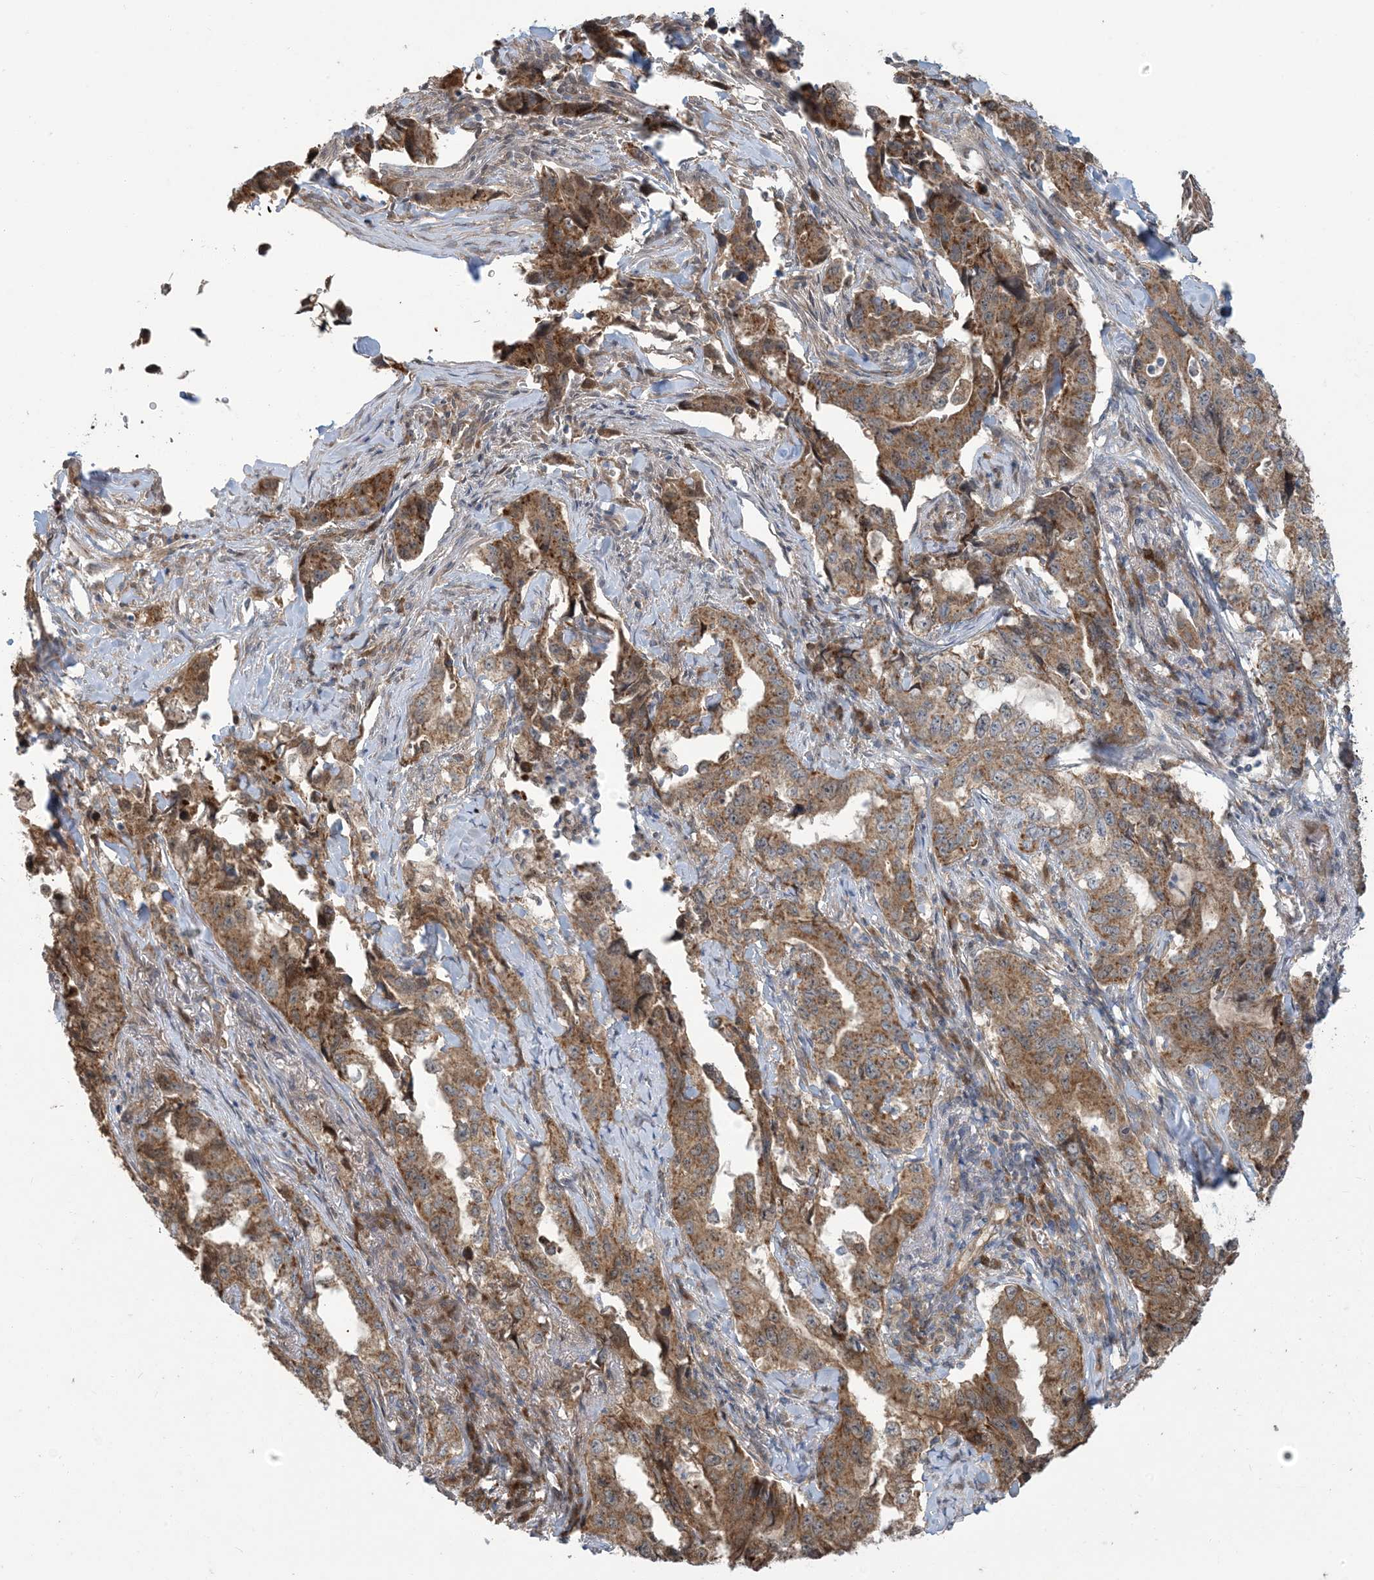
{"staining": {"intensity": "moderate", "quantity": ">75%", "location": "cytoplasmic/membranous"}, "tissue": "lung cancer", "cell_type": "Tumor cells", "image_type": "cancer", "snomed": [{"axis": "morphology", "description": "Adenocarcinoma, NOS"}, {"axis": "topography", "description": "Lung"}], "caption": "Protein analysis of lung cancer tissue exhibits moderate cytoplasmic/membranous staining in about >75% of tumor cells.", "gene": "ERI2", "patient": {"sex": "female", "age": 51}}